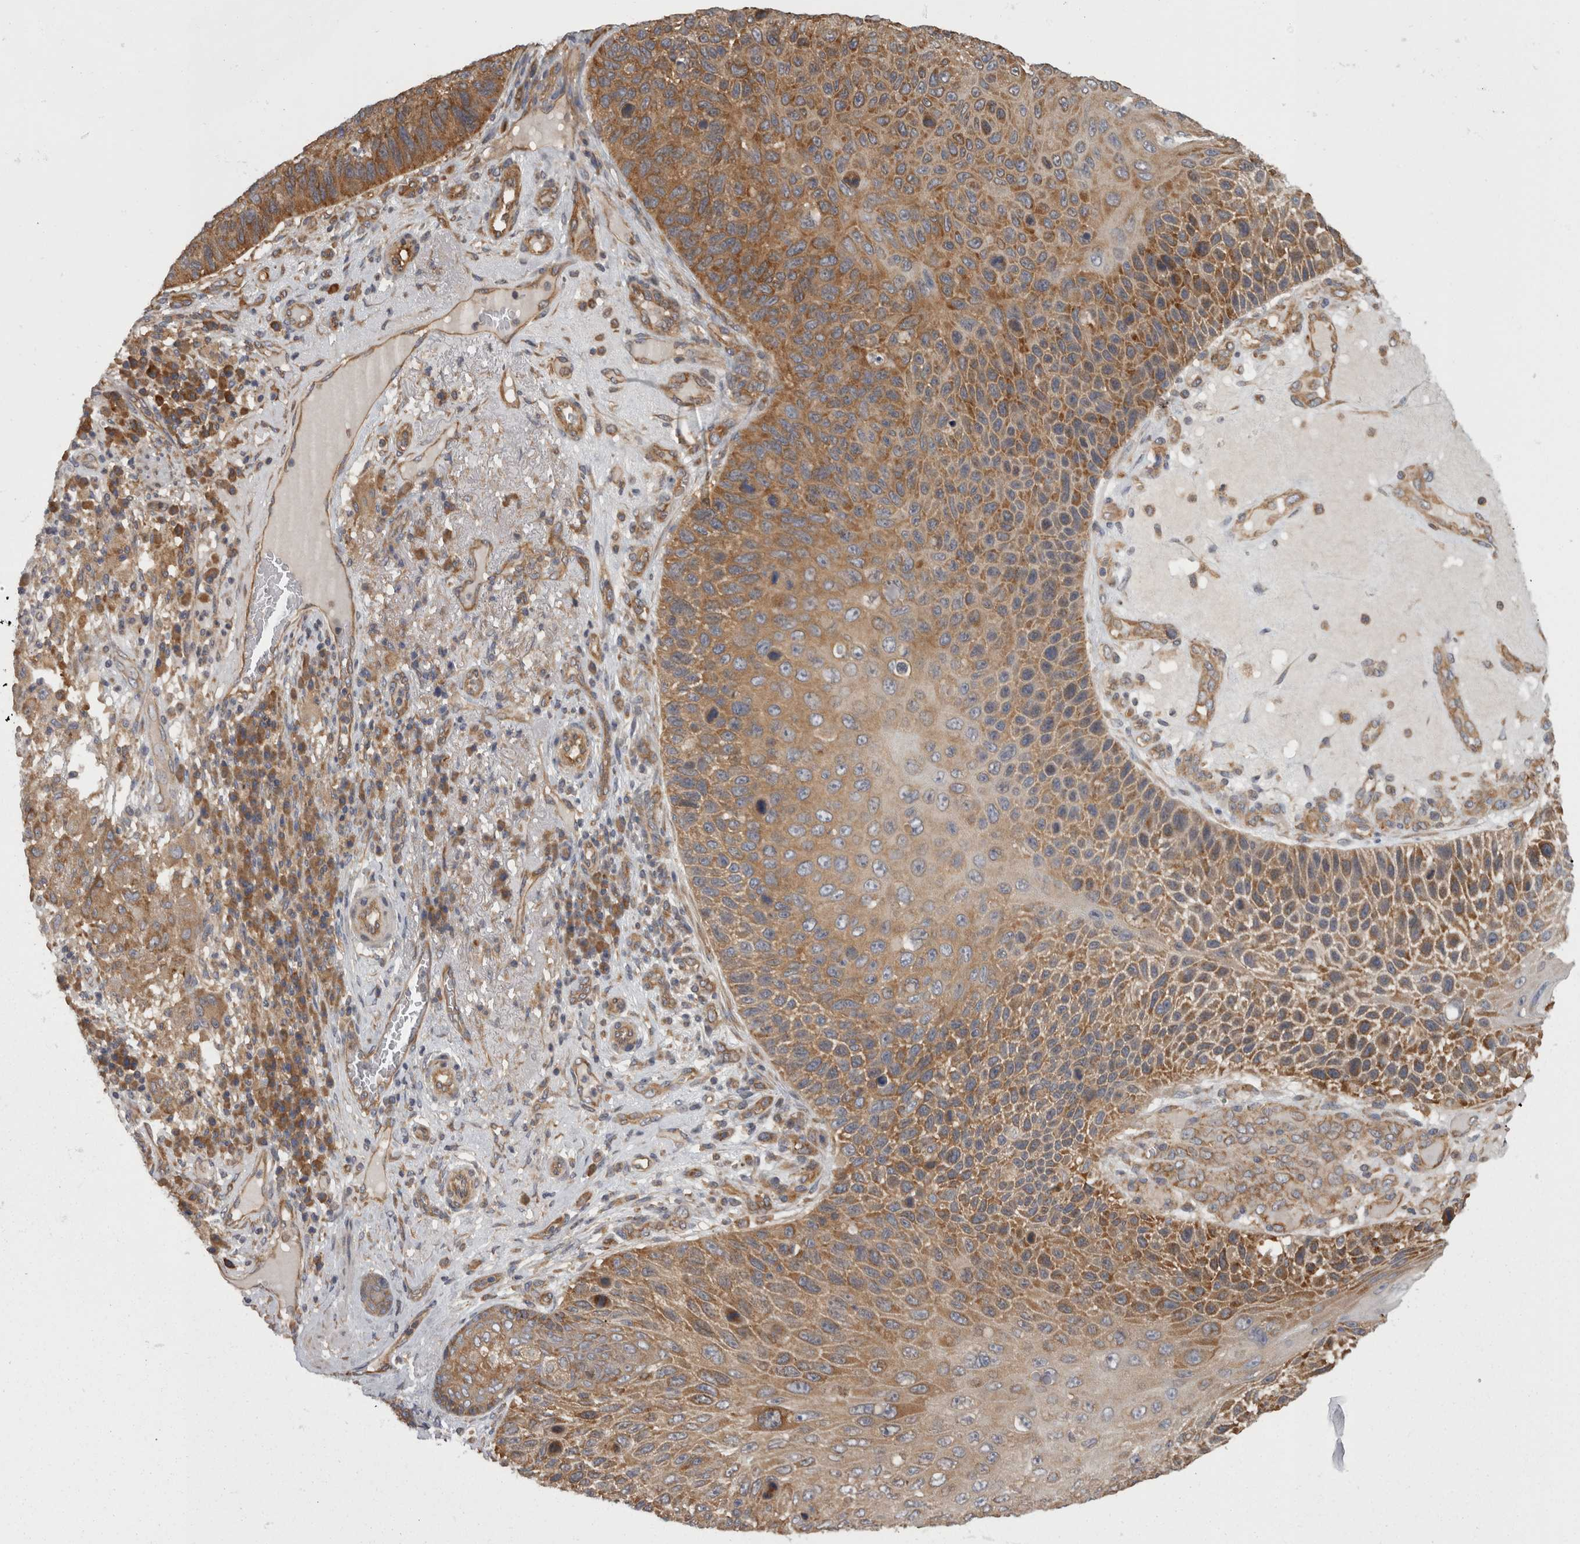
{"staining": {"intensity": "moderate", "quantity": ">75%", "location": "cytoplasmic/membranous"}, "tissue": "skin cancer", "cell_type": "Tumor cells", "image_type": "cancer", "snomed": [{"axis": "morphology", "description": "Squamous cell carcinoma, NOS"}, {"axis": "topography", "description": "Skin"}], "caption": "This micrograph demonstrates skin squamous cell carcinoma stained with IHC to label a protein in brown. The cytoplasmic/membranous of tumor cells show moderate positivity for the protein. Nuclei are counter-stained blue.", "gene": "SMCR8", "patient": {"sex": "female", "age": 88}}